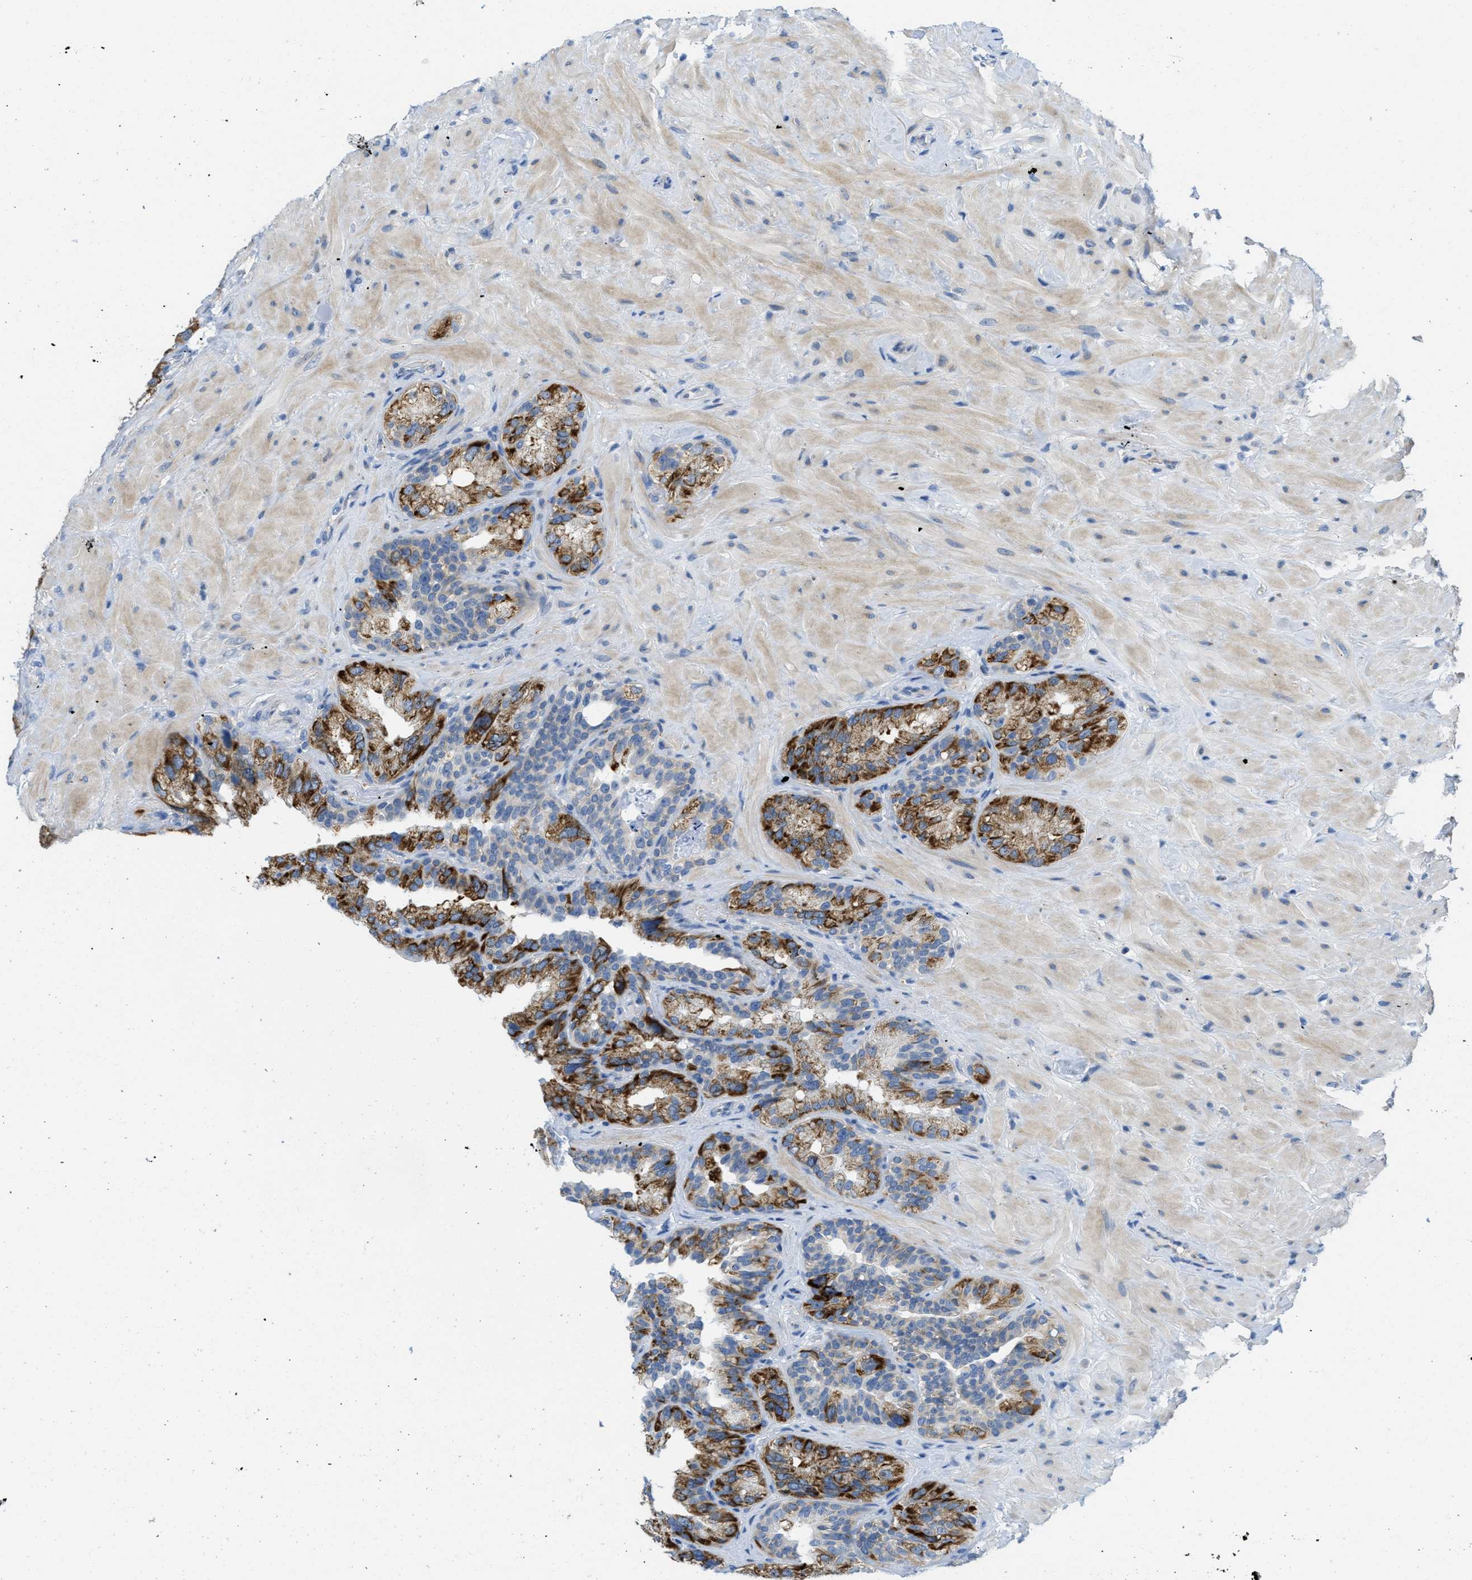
{"staining": {"intensity": "moderate", "quantity": "25%-75%", "location": "cytoplasmic/membranous"}, "tissue": "seminal vesicle", "cell_type": "Glandular cells", "image_type": "normal", "snomed": [{"axis": "morphology", "description": "Normal tissue, NOS"}, {"axis": "topography", "description": "Seminal veicle"}], "caption": "Immunohistochemistry (IHC) (DAB (3,3'-diaminobenzidine)) staining of benign seminal vesicle reveals moderate cytoplasmic/membranous protein positivity in approximately 25%-75% of glandular cells. The staining was performed using DAB (3,3'-diaminobenzidine), with brown indicating positive protein expression. Nuclei are stained blue with hematoxylin.", "gene": "PTDSS1", "patient": {"sex": "male", "age": 68}}